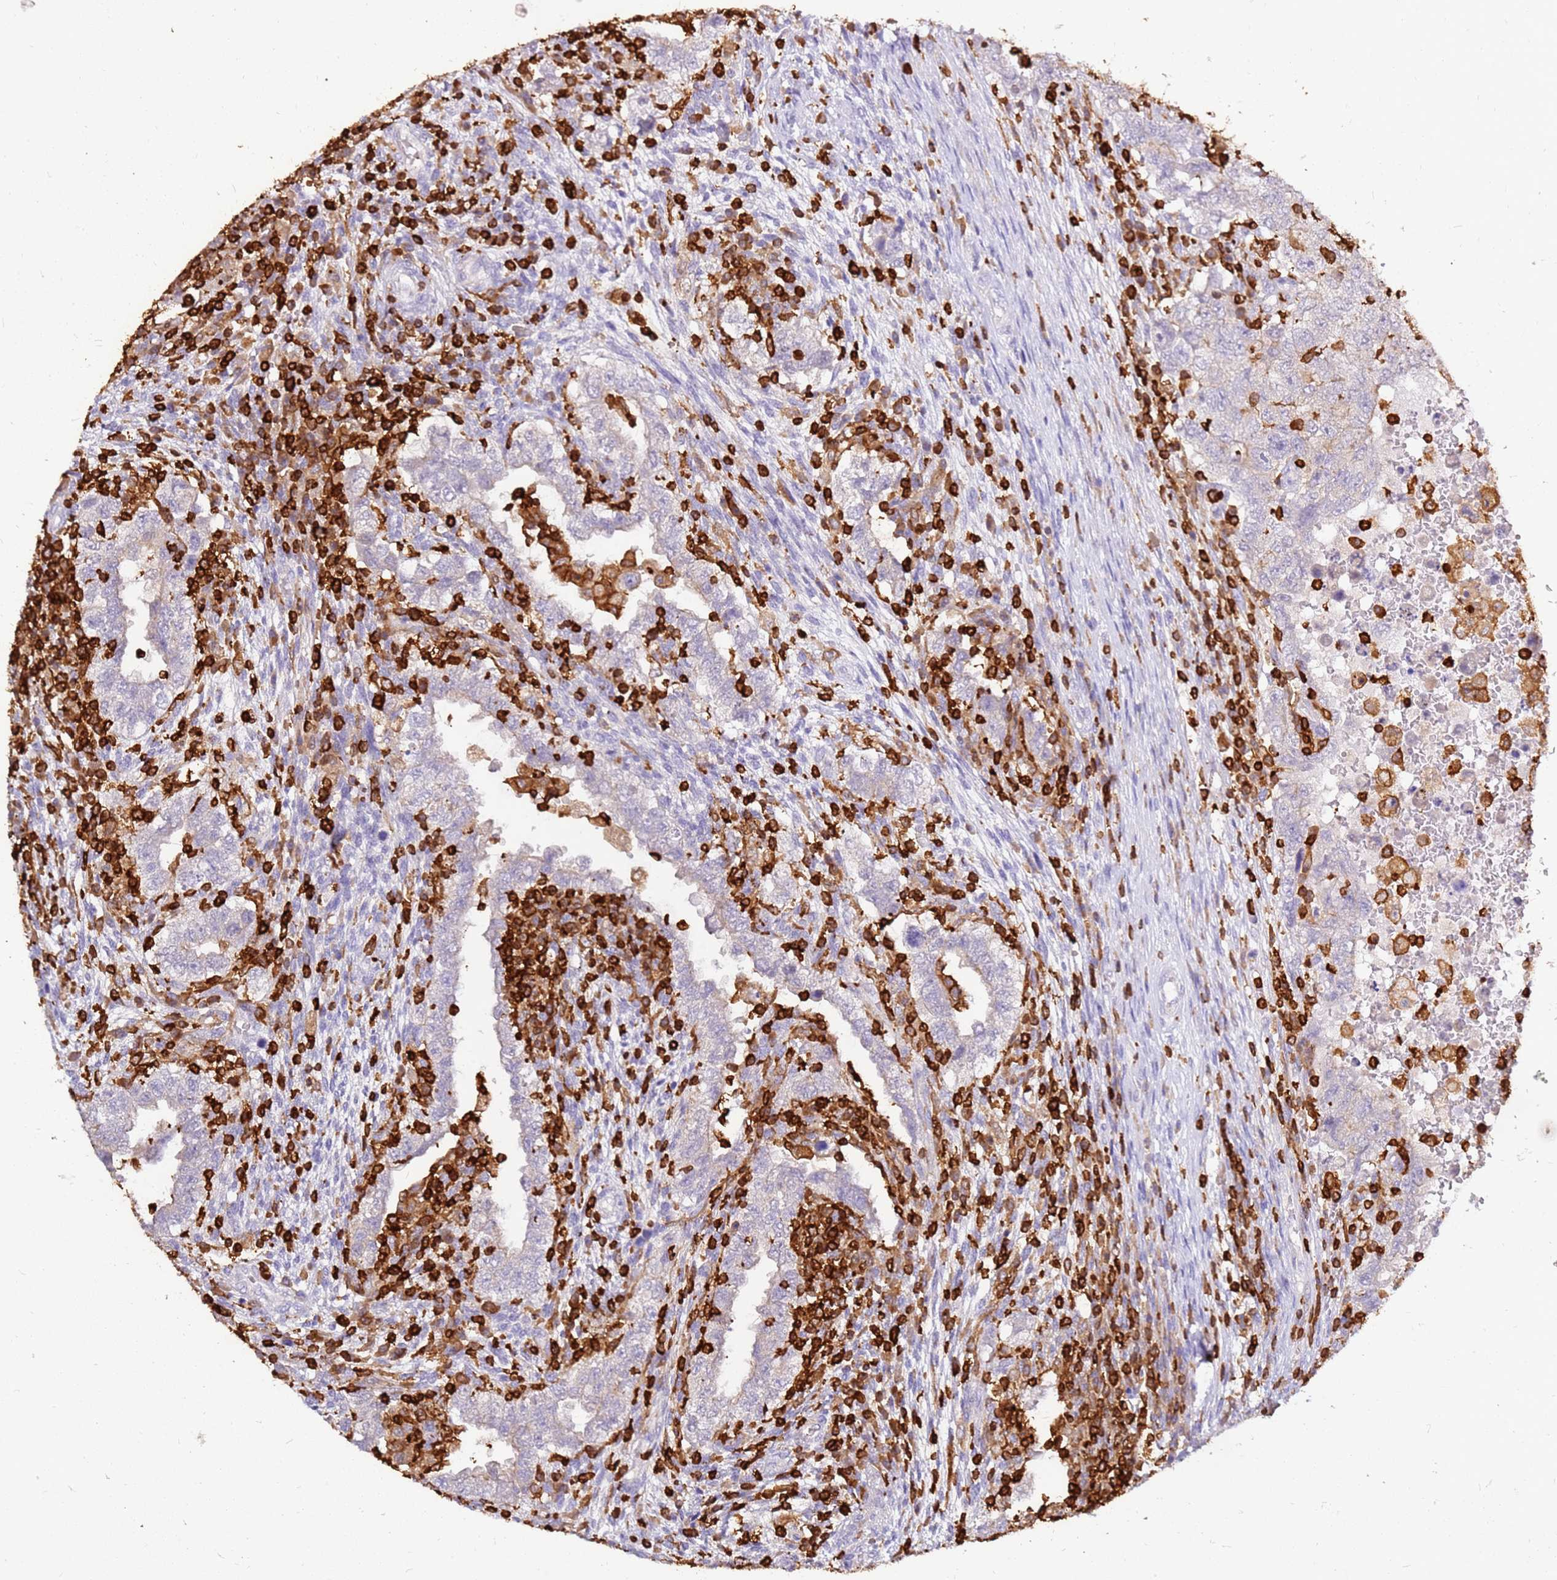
{"staining": {"intensity": "negative", "quantity": "none", "location": "none"}, "tissue": "testis cancer", "cell_type": "Tumor cells", "image_type": "cancer", "snomed": [{"axis": "morphology", "description": "Carcinoma, Embryonal, NOS"}, {"axis": "topography", "description": "Testis"}], "caption": "DAB immunohistochemical staining of human testis cancer (embryonal carcinoma) demonstrates no significant staining in tumor cells.", "gene": "CORO1A", "patient": {"sex": "male", "age": 26}}